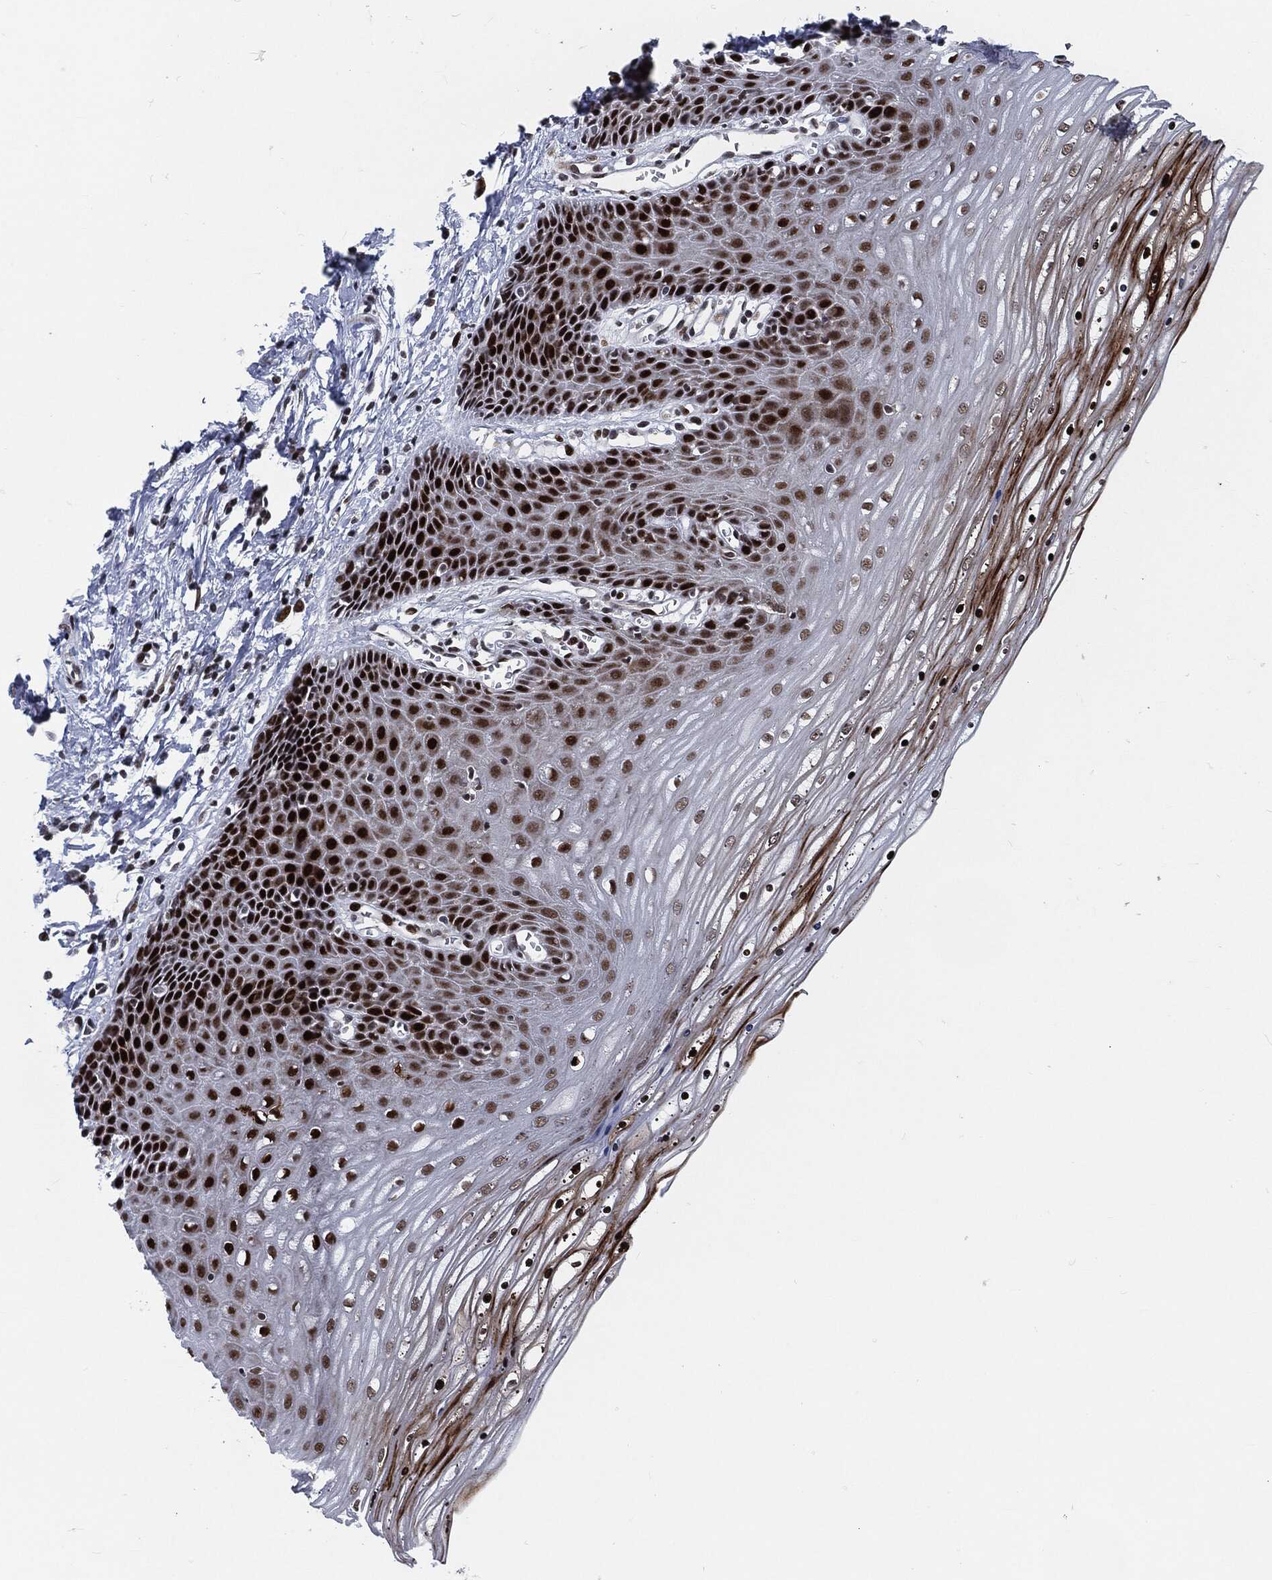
{"staining": {"intensity": "strong", "quantity": ">75%", "location": "nuclear"}, "tissue": "cervix", "cell_type": "Glandular cells", "image_type": "normal", "snomed": [{"axis": "morphology", "description": "Normal tissue, NOS"}, {"axis": "topography", "description": "Cervix"}], "caption": "DAB immunohistochemical staining of unremarkable cervix demonstrates strong nuclear protein staining in about >75% of glandular cells.", "gene": "AKT2", "patient": {"sex": "female", "age": 35}}